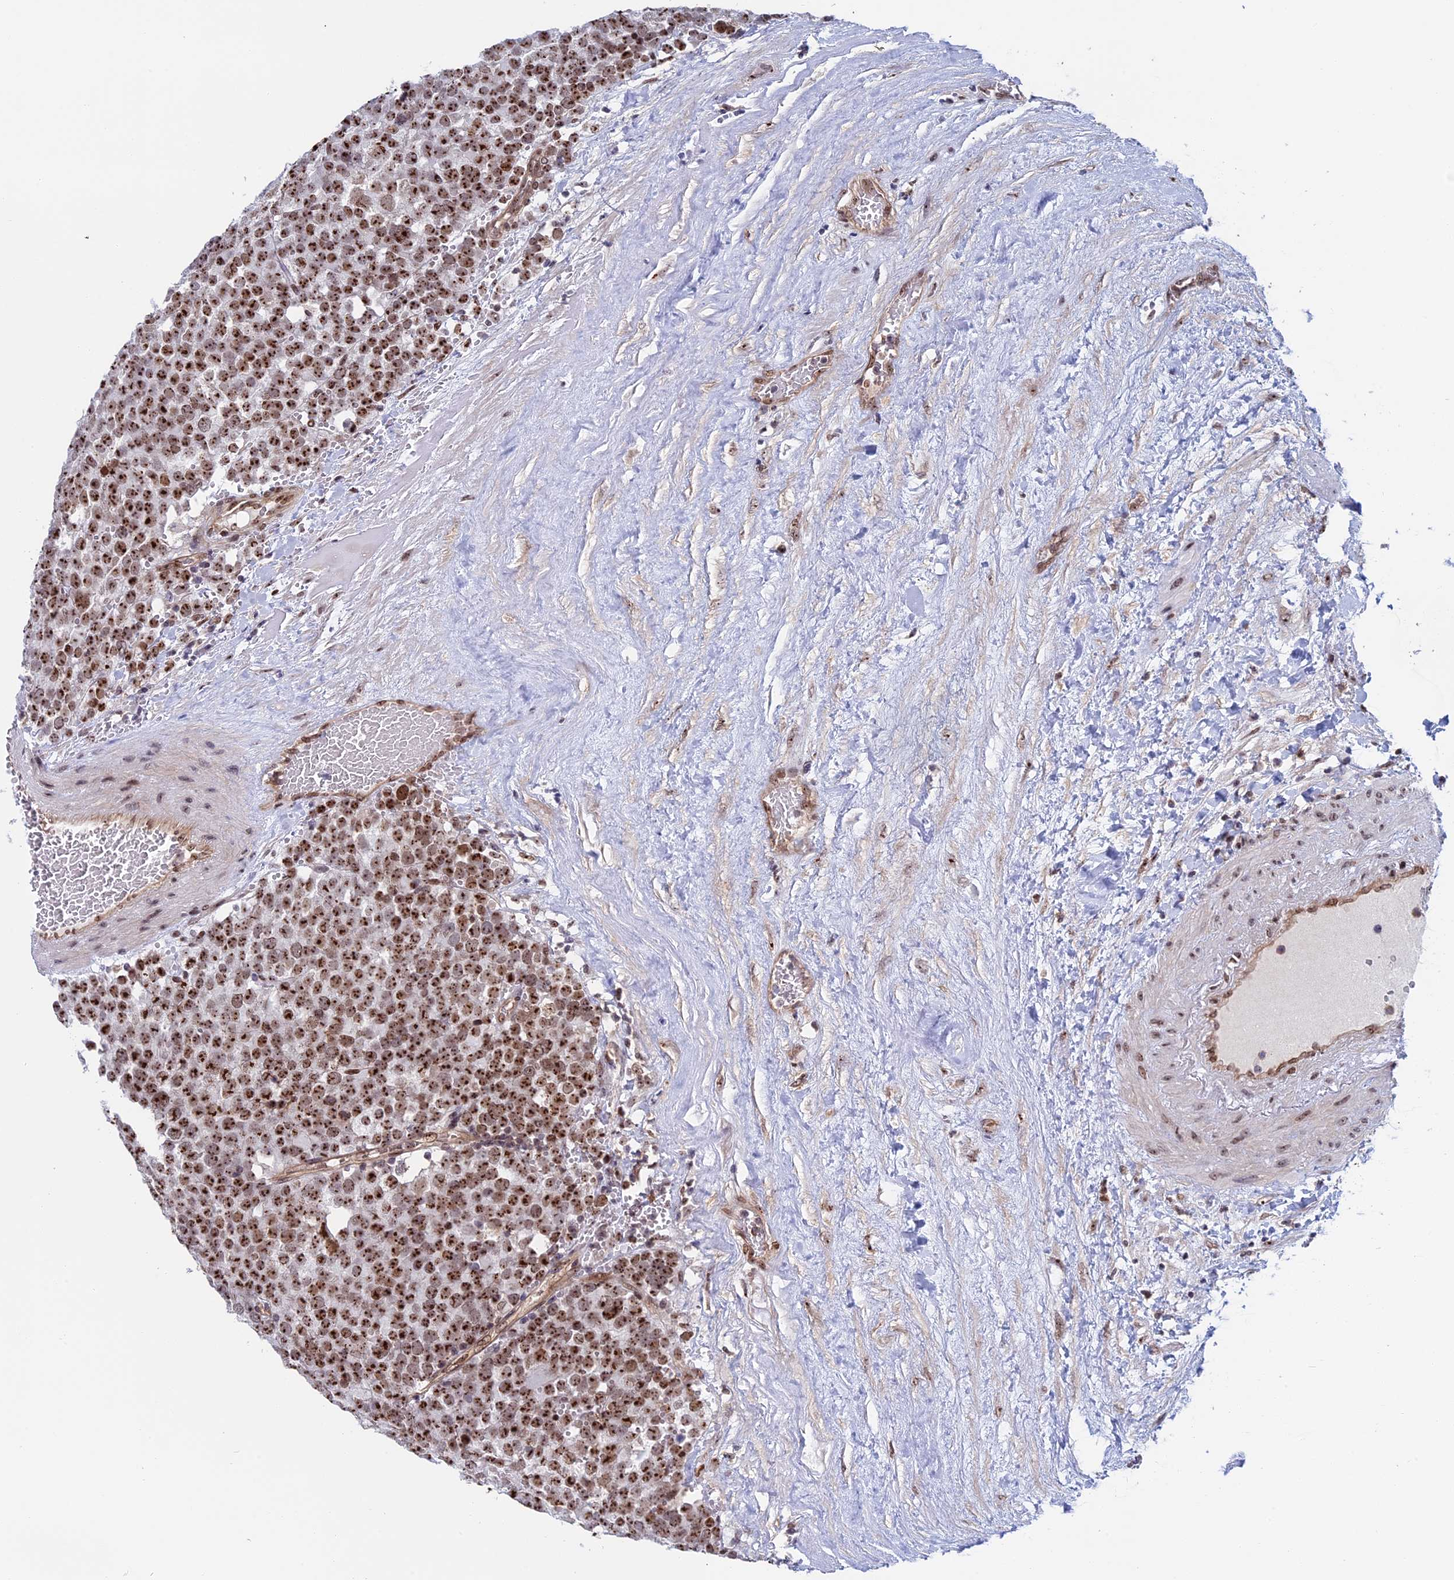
{"staining": {"intensity": "strong", "quantity": ">75%", "location": "nuclear"}, "tissue": "testis cancer", "cell_type": "Tumor cells", "image_type": "cancer", "snomed": [{"axis": "morphology", "description": "Seminoma, NOS"}, {"axis": "topography", "description": "Testis"}], "caption": "Protein expression by immunohistochemistry exhibits strong nuclear staining in approximately >75% of tumor cells in seminoma (testis). (brown staining indicates protein expression, while blue staining denotes nuclei).", "gene": "CCDC86", "patient": {"sex": "male", "age": 71}}